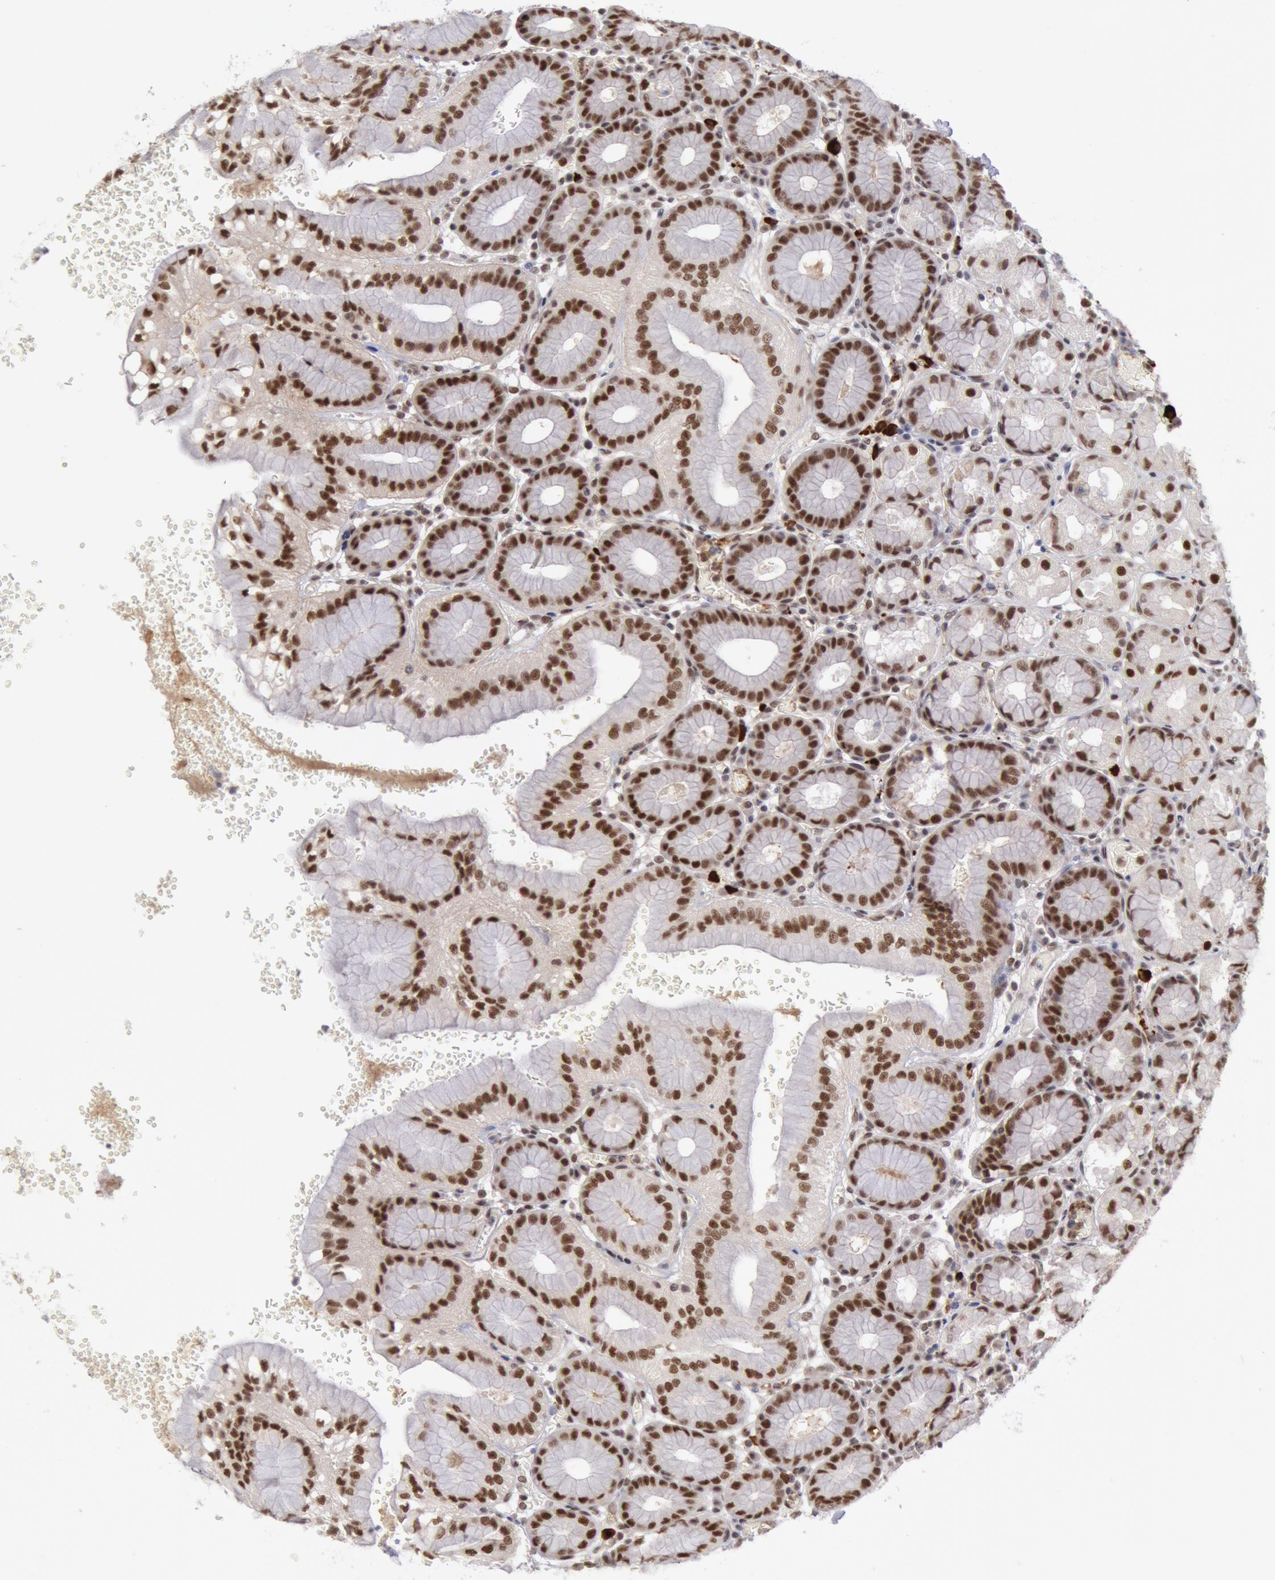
{"staining": {"intensity": "moderate", "quantity": ">75%", "location": "nuclear"}, "tissue": "stomach", "cell_type": "Glandular cells", "image_type": "normal", "snomed": [{"axis": "morphology", "description": "Normal tissue, NOS"}, {"axis": "topography", "description": "Stomach, upper"}, {"axis": "topography", "description": "Stomach"}], "caption": "Immunohistochemical staining of unremarkable stomach shows moderate nuclear protein positivity in approximately >75% of glandular cells.", "gene": "PPP4R3B", "patient": {"sex": "male", "age": 76}}